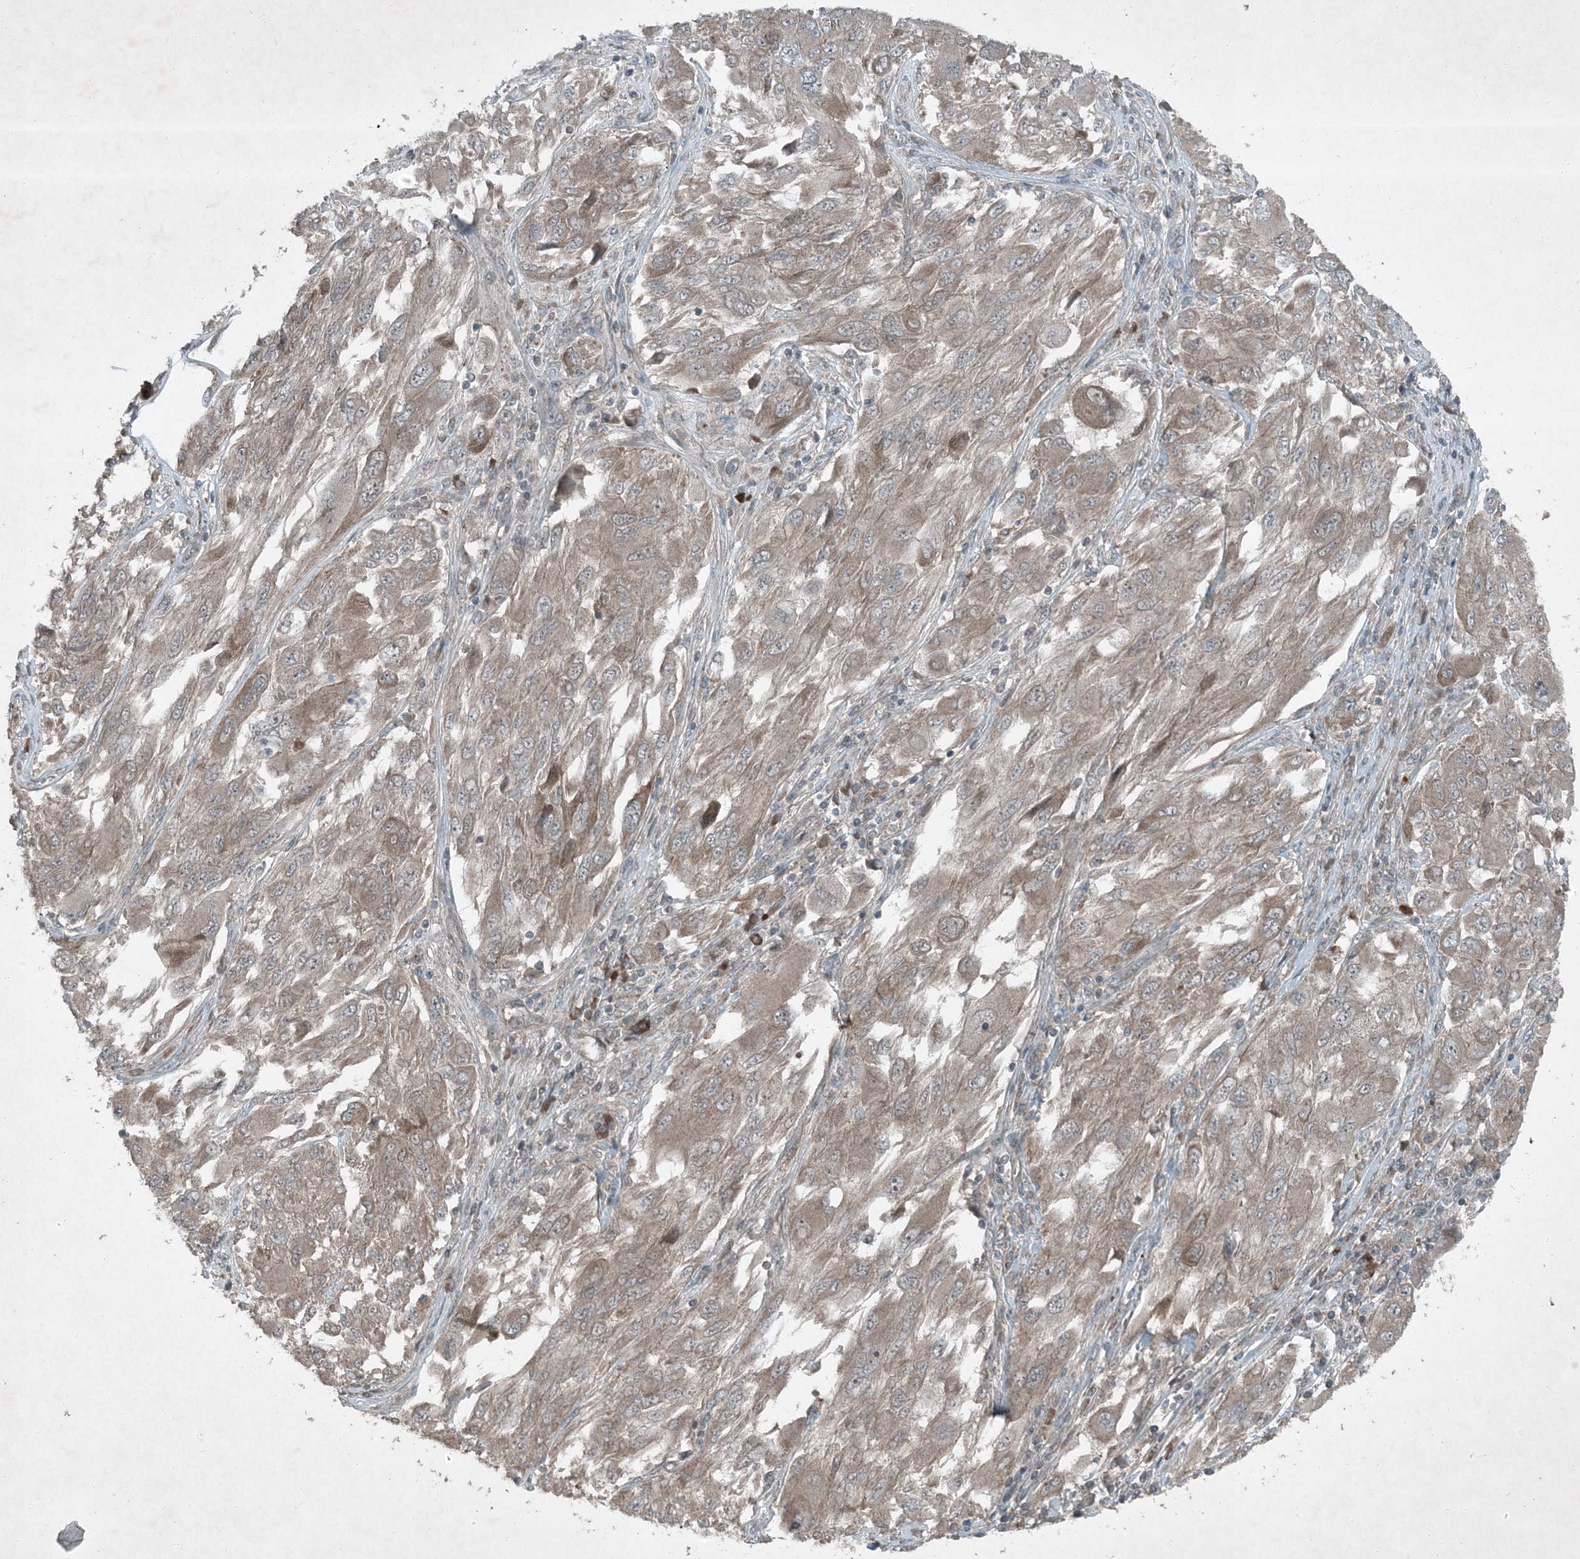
{"staining": {"intensity": "weak", "quantity": ">75%", "location": "cytoplasmic/membranous"}, "tissue": "melanoma", "cell_type": "Tumor cells", "image_type": "cancer", "snomed": [{"axis": "morphology", "description": "Malignant melanoma, NOS"}, {"axis": "topography", "description": "Skin"}], "caption": "Human melanoma stained with a brown dye shows weak cytoplasmic/membranous positive expression in approximately >75% of tumor cells.", "gene": "MDN1", "patient": {"sex": "female", "age": 91}}